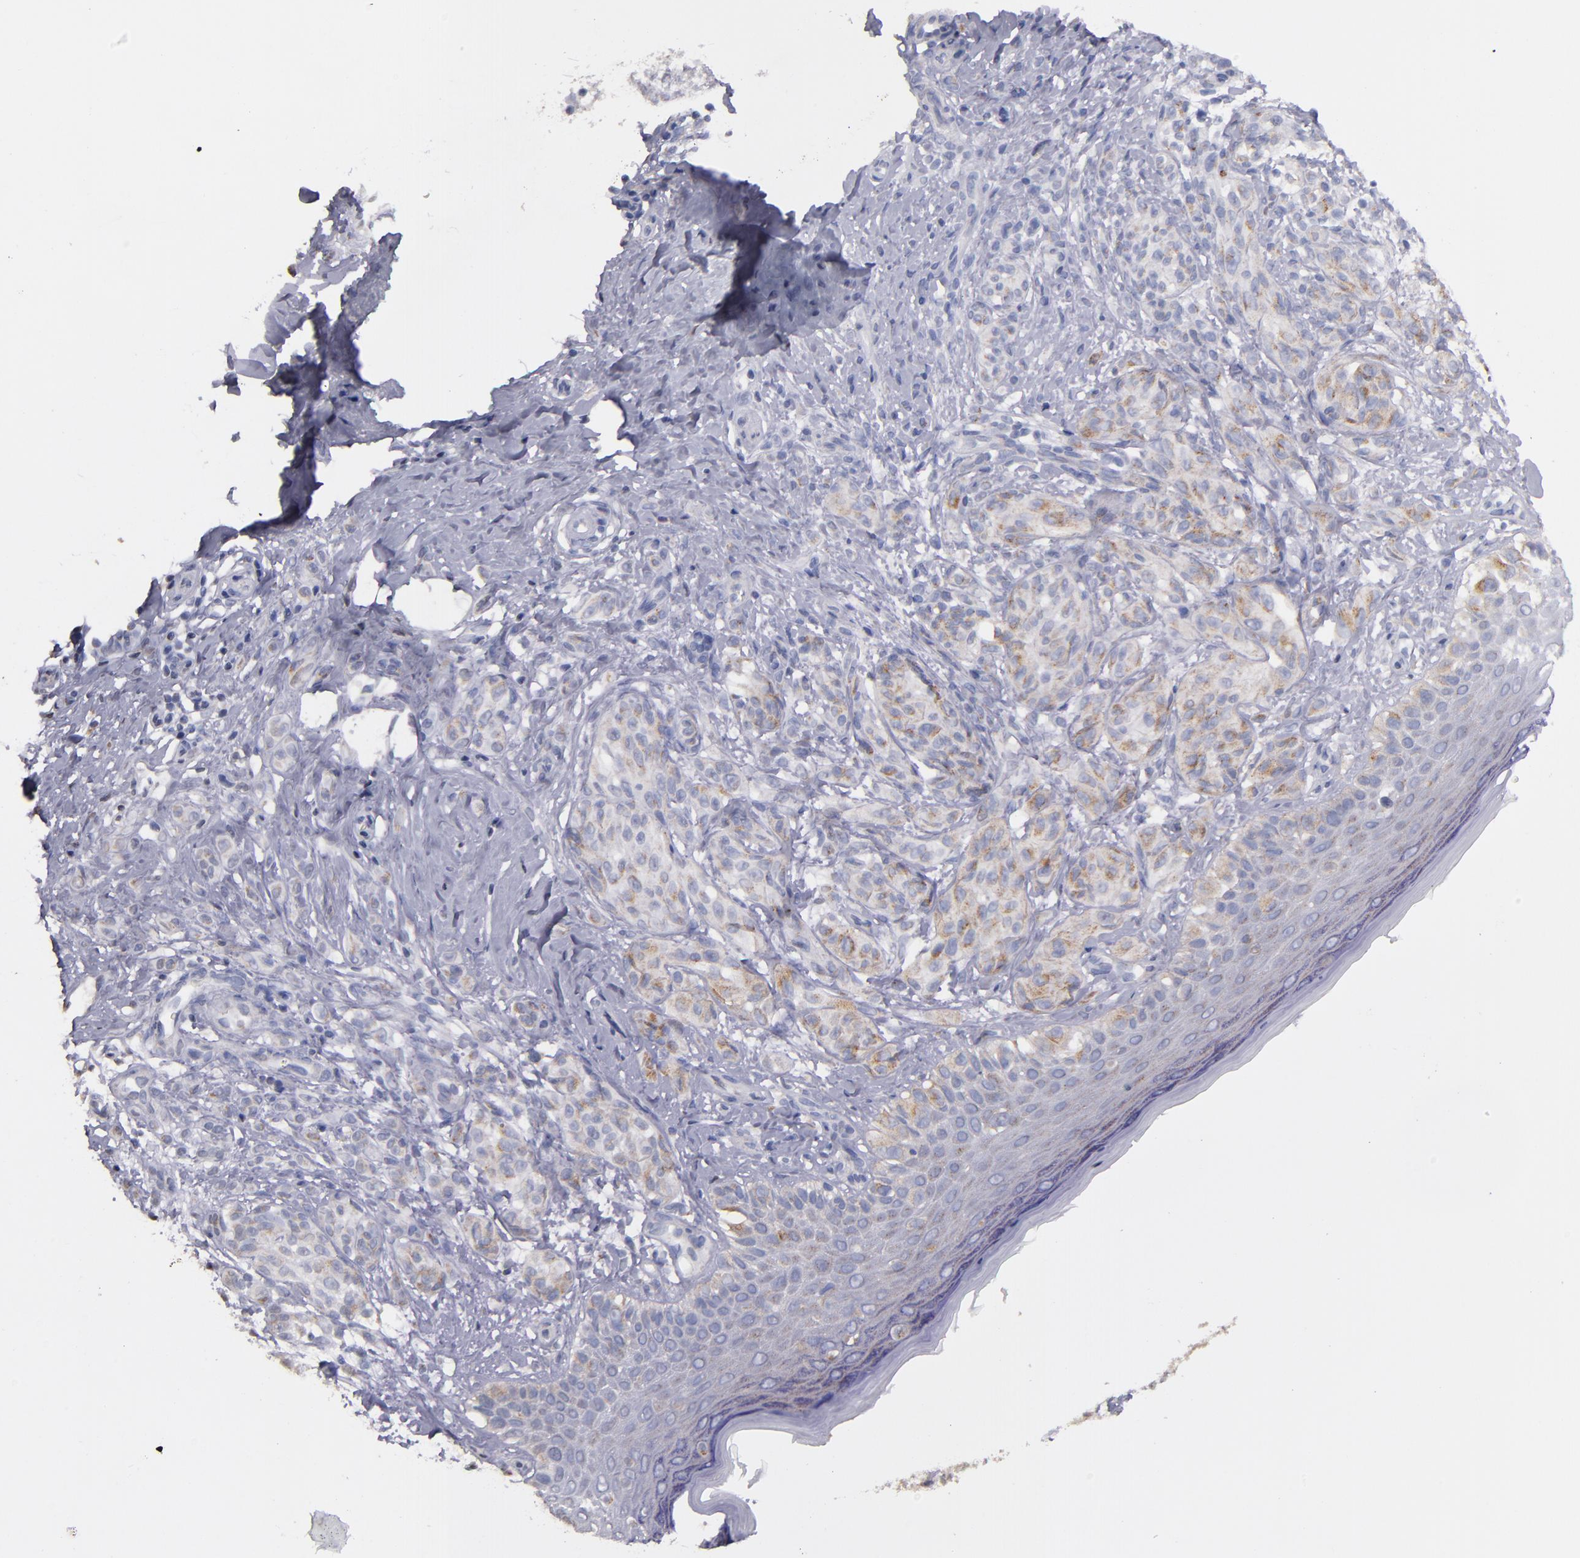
{"staining": {"intensity": "weak", "quantity": "25%-75%", "location": "cytoplasmic/membranous"}, "tissue": "melanoma", "cell_type": "Tumor cells", "image_type": "cancer", "snomed": [{"axis": "morphology", "description": "Malignant melanoma, NOS"}, {"axis": "topography", "description": "Skin"}], "caption": "This image reveals immunohistochemistry staining of human malignant melanoma, with low weak cytoplasmic/membranous positivity in approximately 25%-75% of tumor cells.", "gene": "CLTA", "patient": {"sex": "male", "age": 57}}